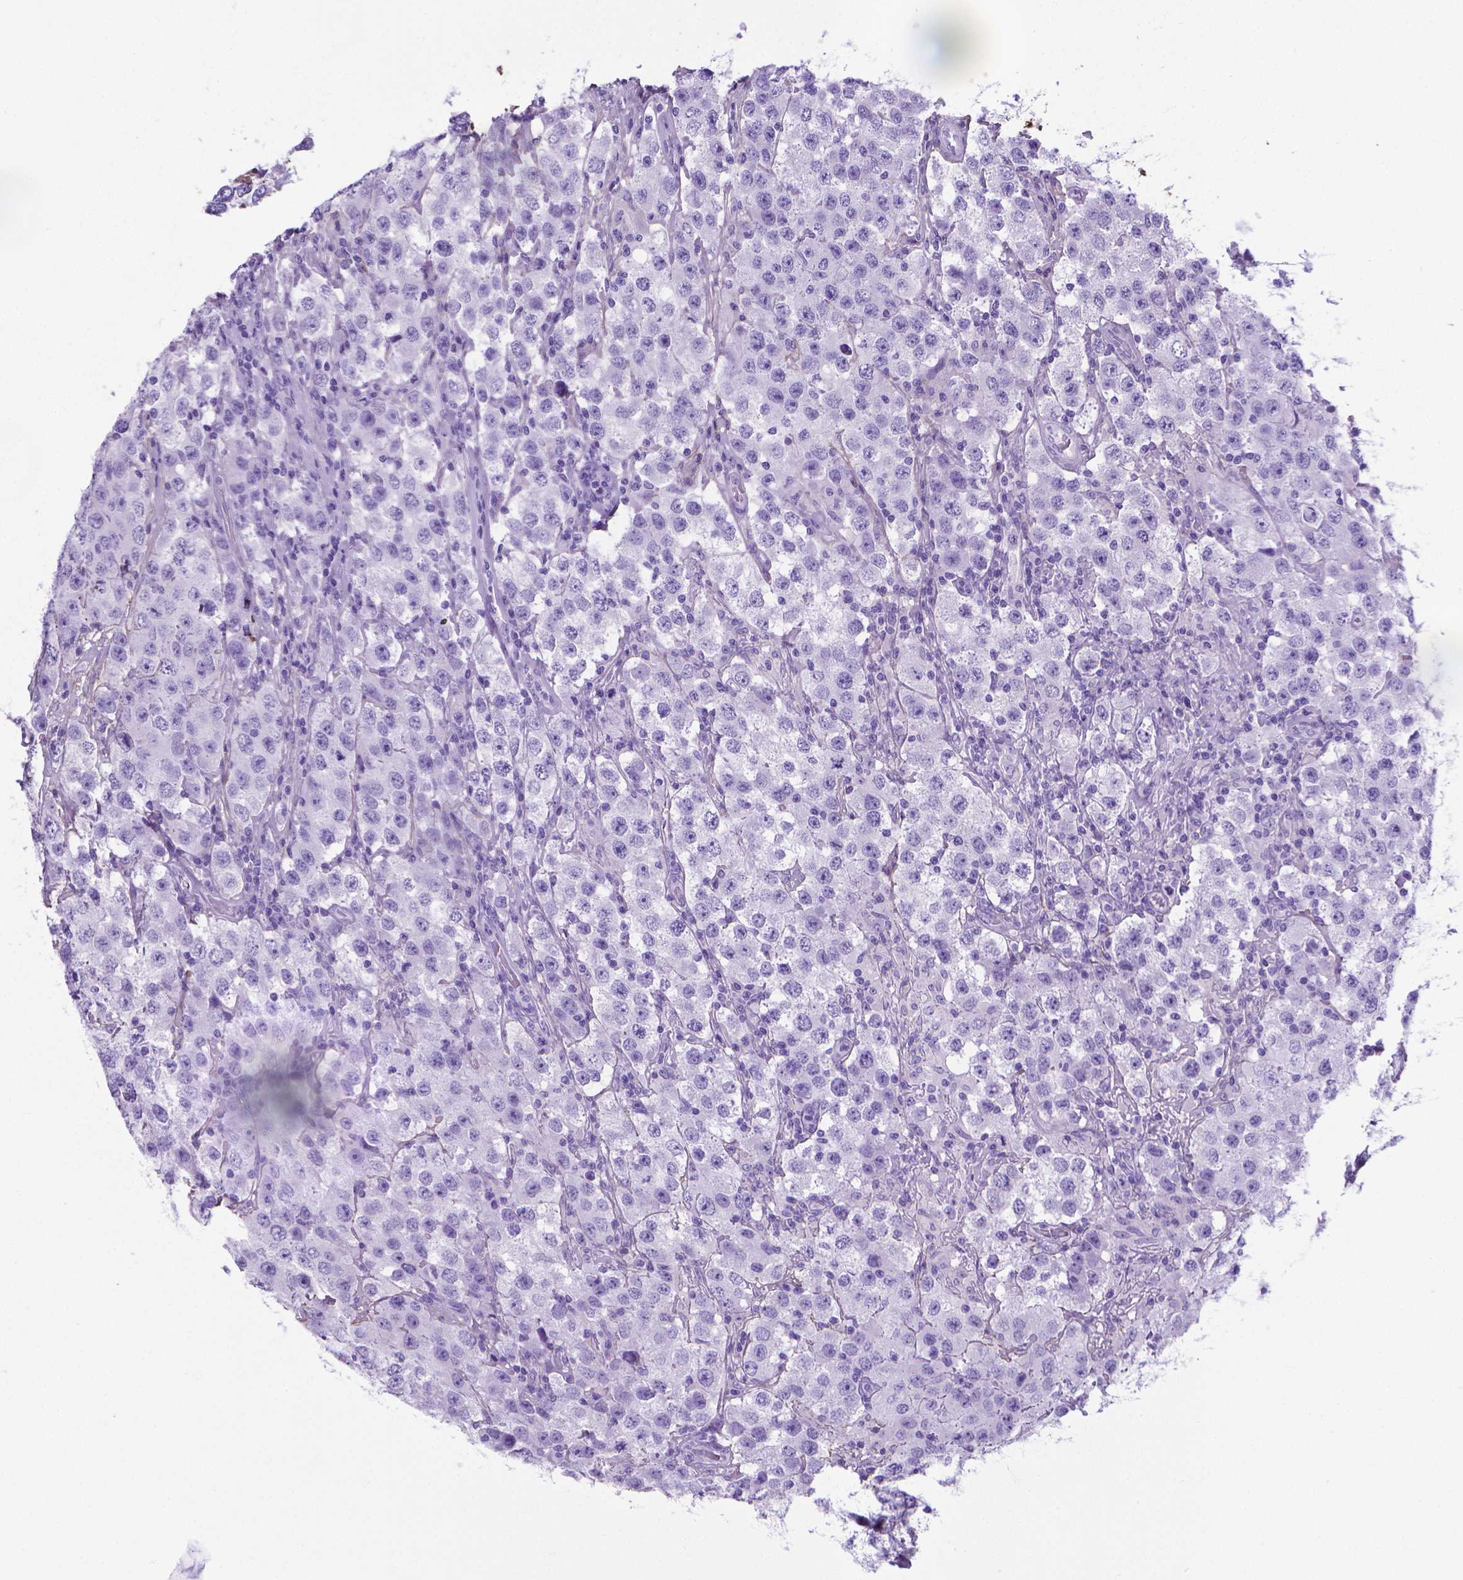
{"staining": {"intensity": "negative", "quantity": "none", "location": "none"}, "tissue": "testis cancer", "cell_type": "Tumor cells", "image_type": "cancer", "snomed": [{"axis": "morphology", "description": "Seminoma, NOS"}, {"axis": "topography", "description": "Testis"}], "caption": "Immunohistochemical staining of human testis cancer exhibits no significant expression in tumor cells. (Stains: DAB (3,3'-diaminobenzidine) immunohistochemistry (IHC) with hematoxylin counter stain, Microscopy: brightfield microscopy at high magnification).", "gene": "MFAP2", "patient": {"sex": "male", "age": 52}}